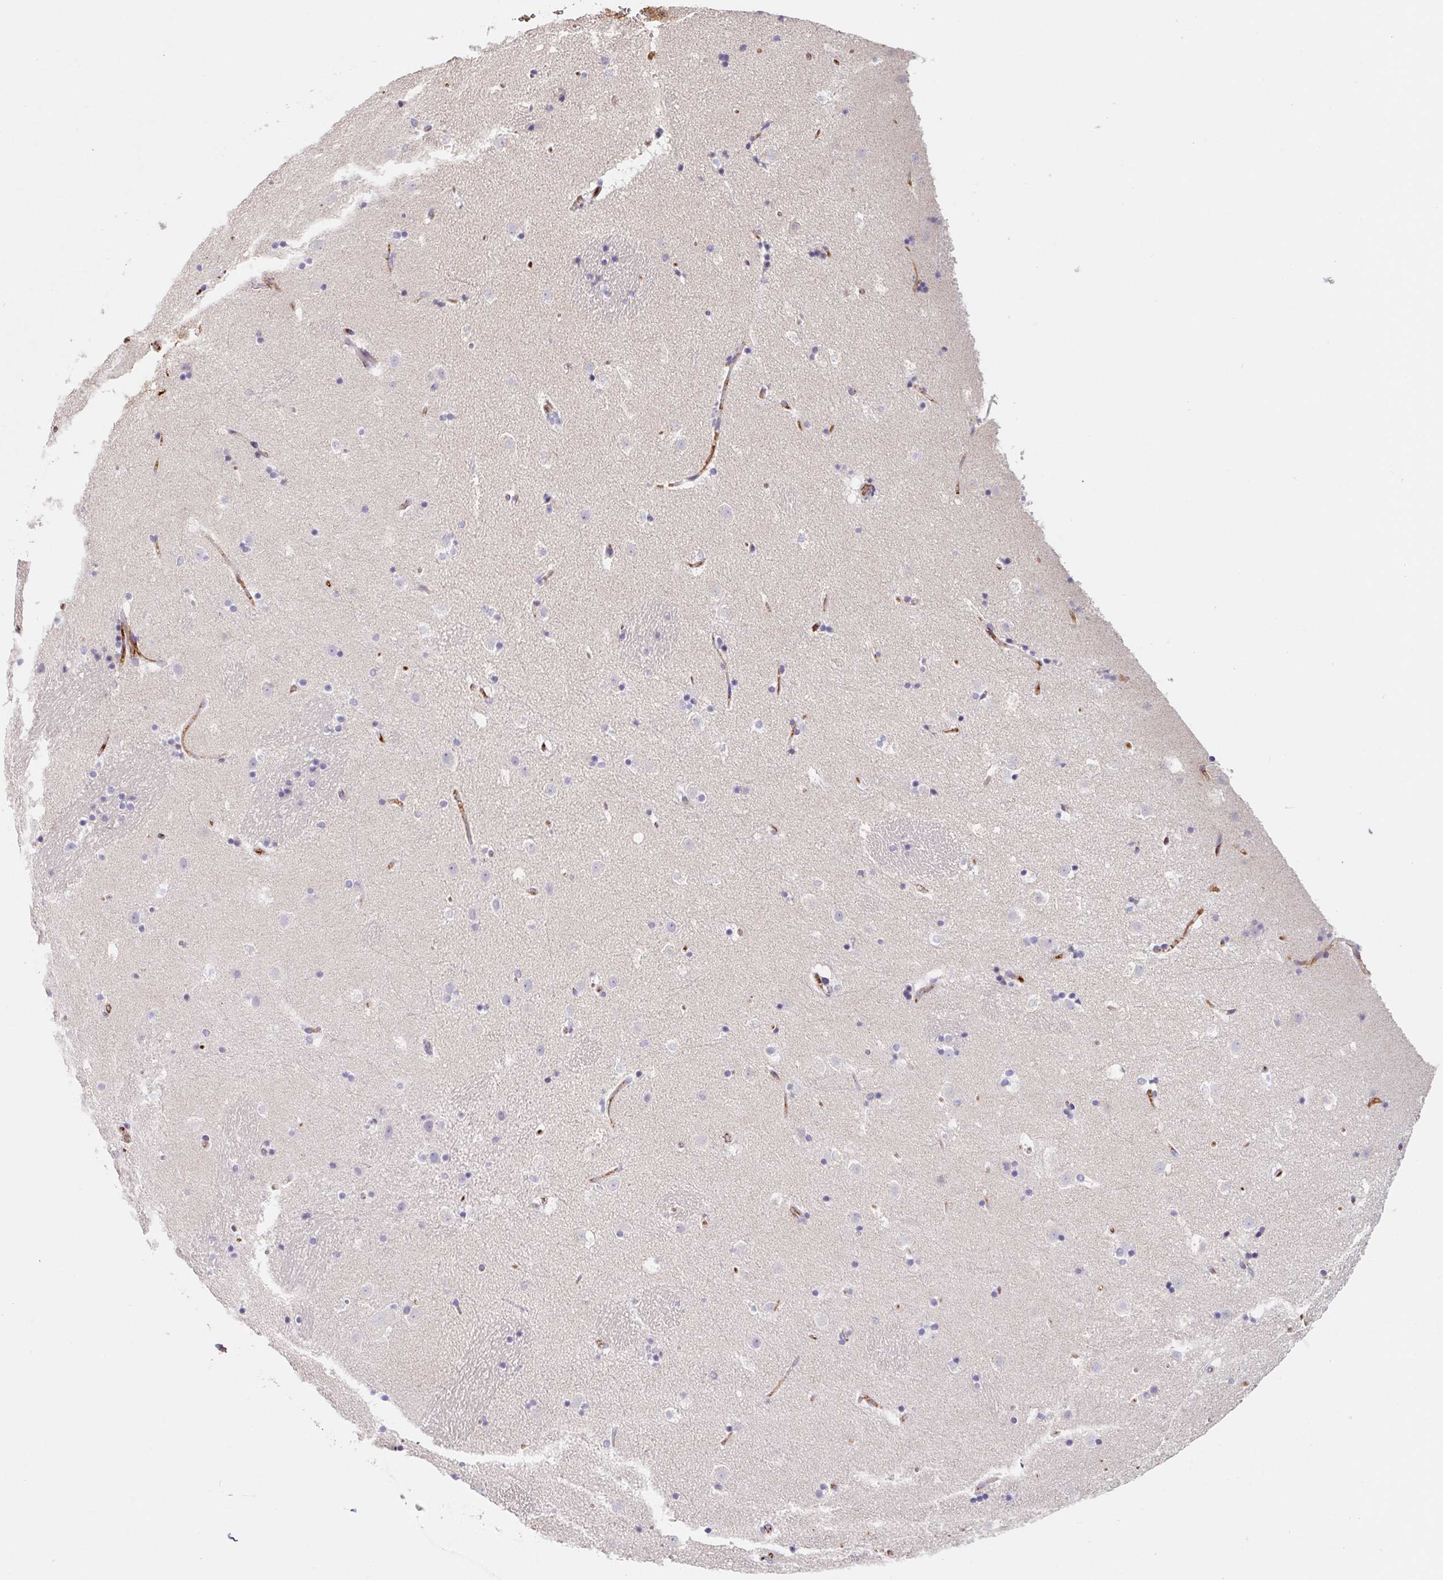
{"staining": {"intensity": "negative", "quantity": "none", "location": "none"}, "tissue": "caudate", "cell_type": "Glial cells", "image_type": "normal", "snomed": [{"axis": "morphology", "description": "Normal tissue, NOS"}, {"axis": "topography", "description": "Lateral ventricle wall"}], "caption": "Immunohistochemistry histopathology image of unremarkable caudate: human caudate stained with DAB (3,3'-diaminobenzidine) shows no significant protein staining in glial cells. (DAB immunohistochemistry (IHC) visualized using brightfield microscopy, high magnification).", "gene": "LPA", "patient": {"sex": "male", "age": 37}}